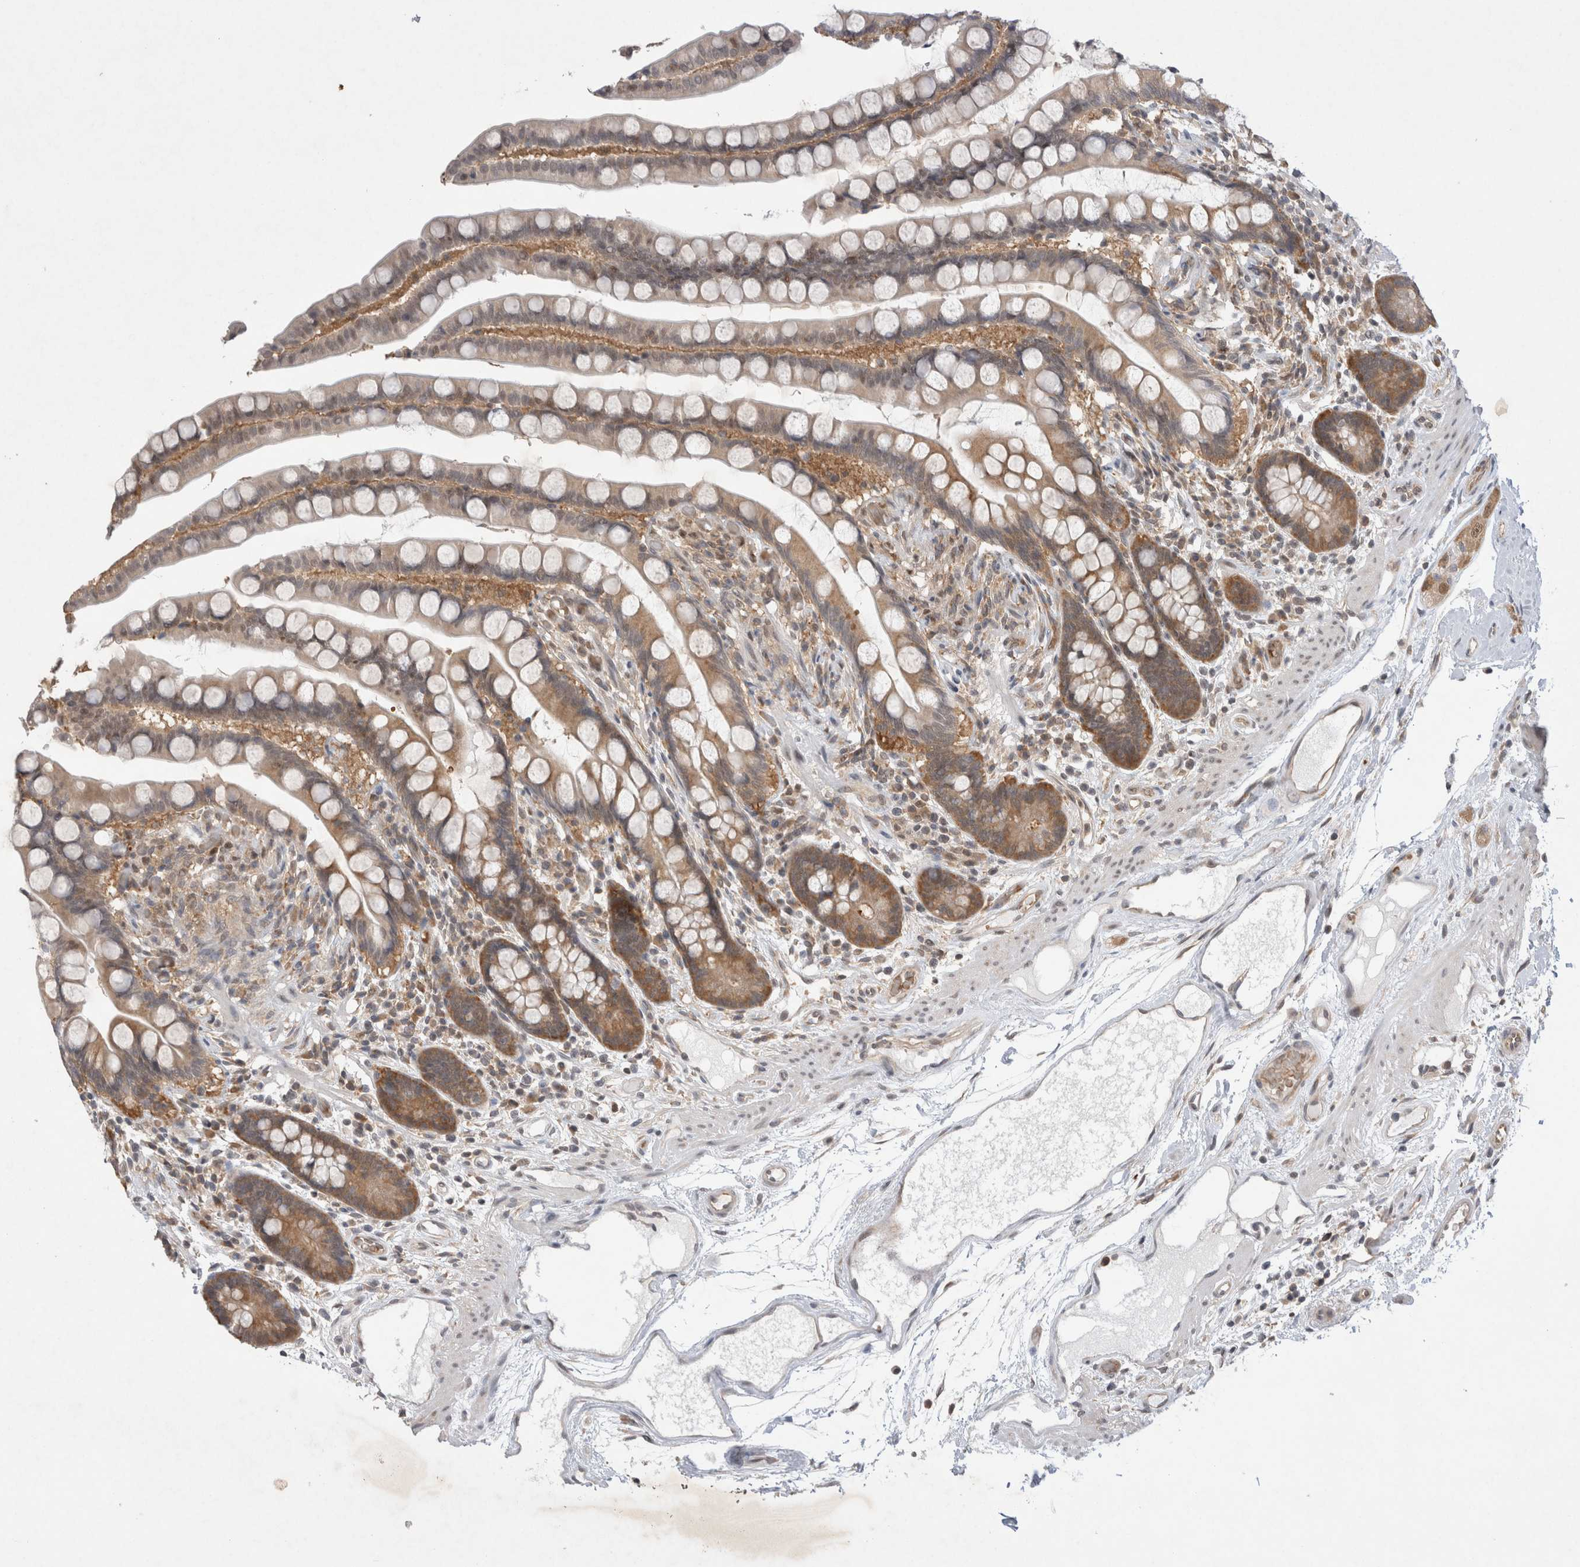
{"staining": {"intensity": "weak", "quantity": ">75%", "location": "cytoplasmic/membranous"}, "tissue": "colon", "cell_type": "Endothelial cells", "image_type": "normal", "snomed": [{"axis": "morphology", "description": "Normal tissue, NOS"}, {"axis": "topography", "description": "Colon"}], "caption": "A brown stain shows weak cytoplasmic/membranous positivity of a protein in endothelial cells of unremarkable colon.", "gene": "EIF3E", "patient": {"sex": "male", "age": 73}}